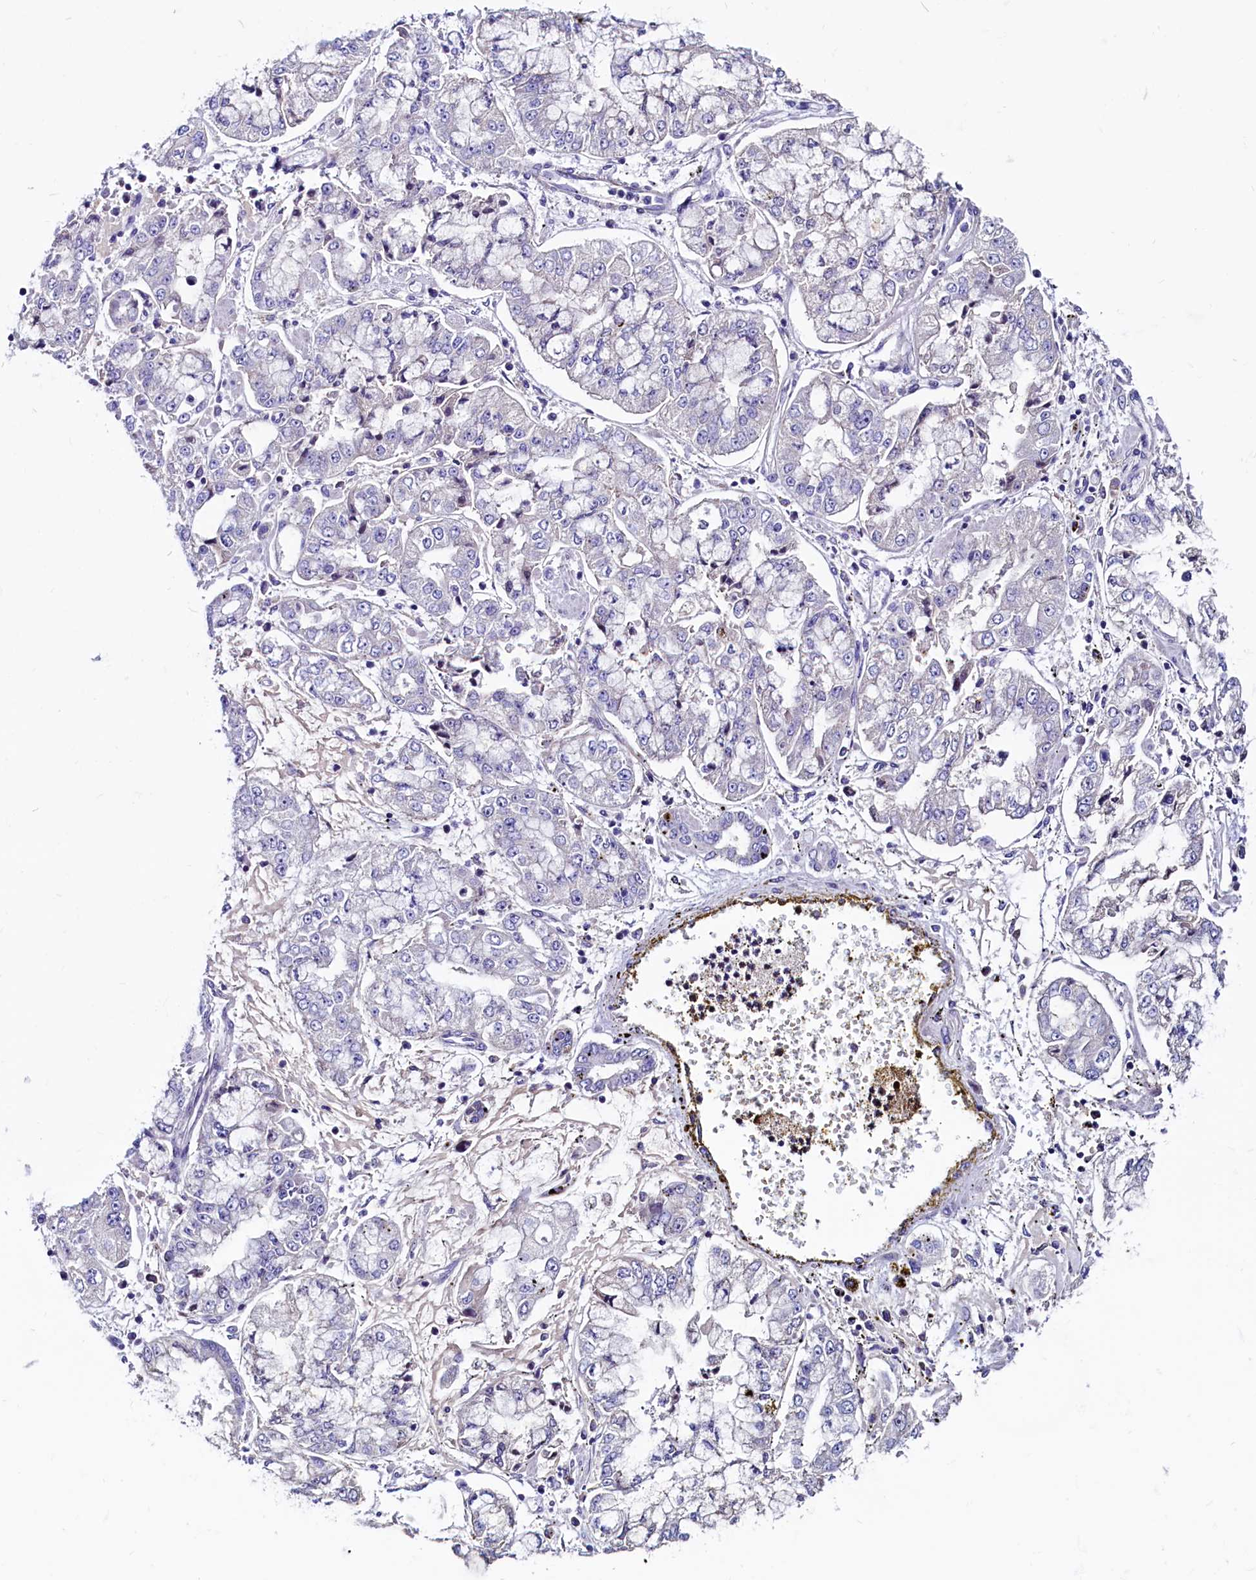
{"staining": {"intensity": "negative", "quantity": "none", "location": "none"}, "tissue": "stomach cancer", "cell_type": "Tumor cells", "image_type": "cancer", "snomed": [{"axis": "morphology", "description": "Adenocarcinoma, NOS"}, {"axis": "topography", "description": "Stomach"}], "caption": "Immunohistochemistry (IHC) image of neoplastic tissue: adenocarcinoma (stomach) stained with DAB (3,3'-diaminobenzidine) exhibits no significant protein staining in tumor cells.", "gene": "CCBE1", "patient": {"sex": "male", "age": 76}}